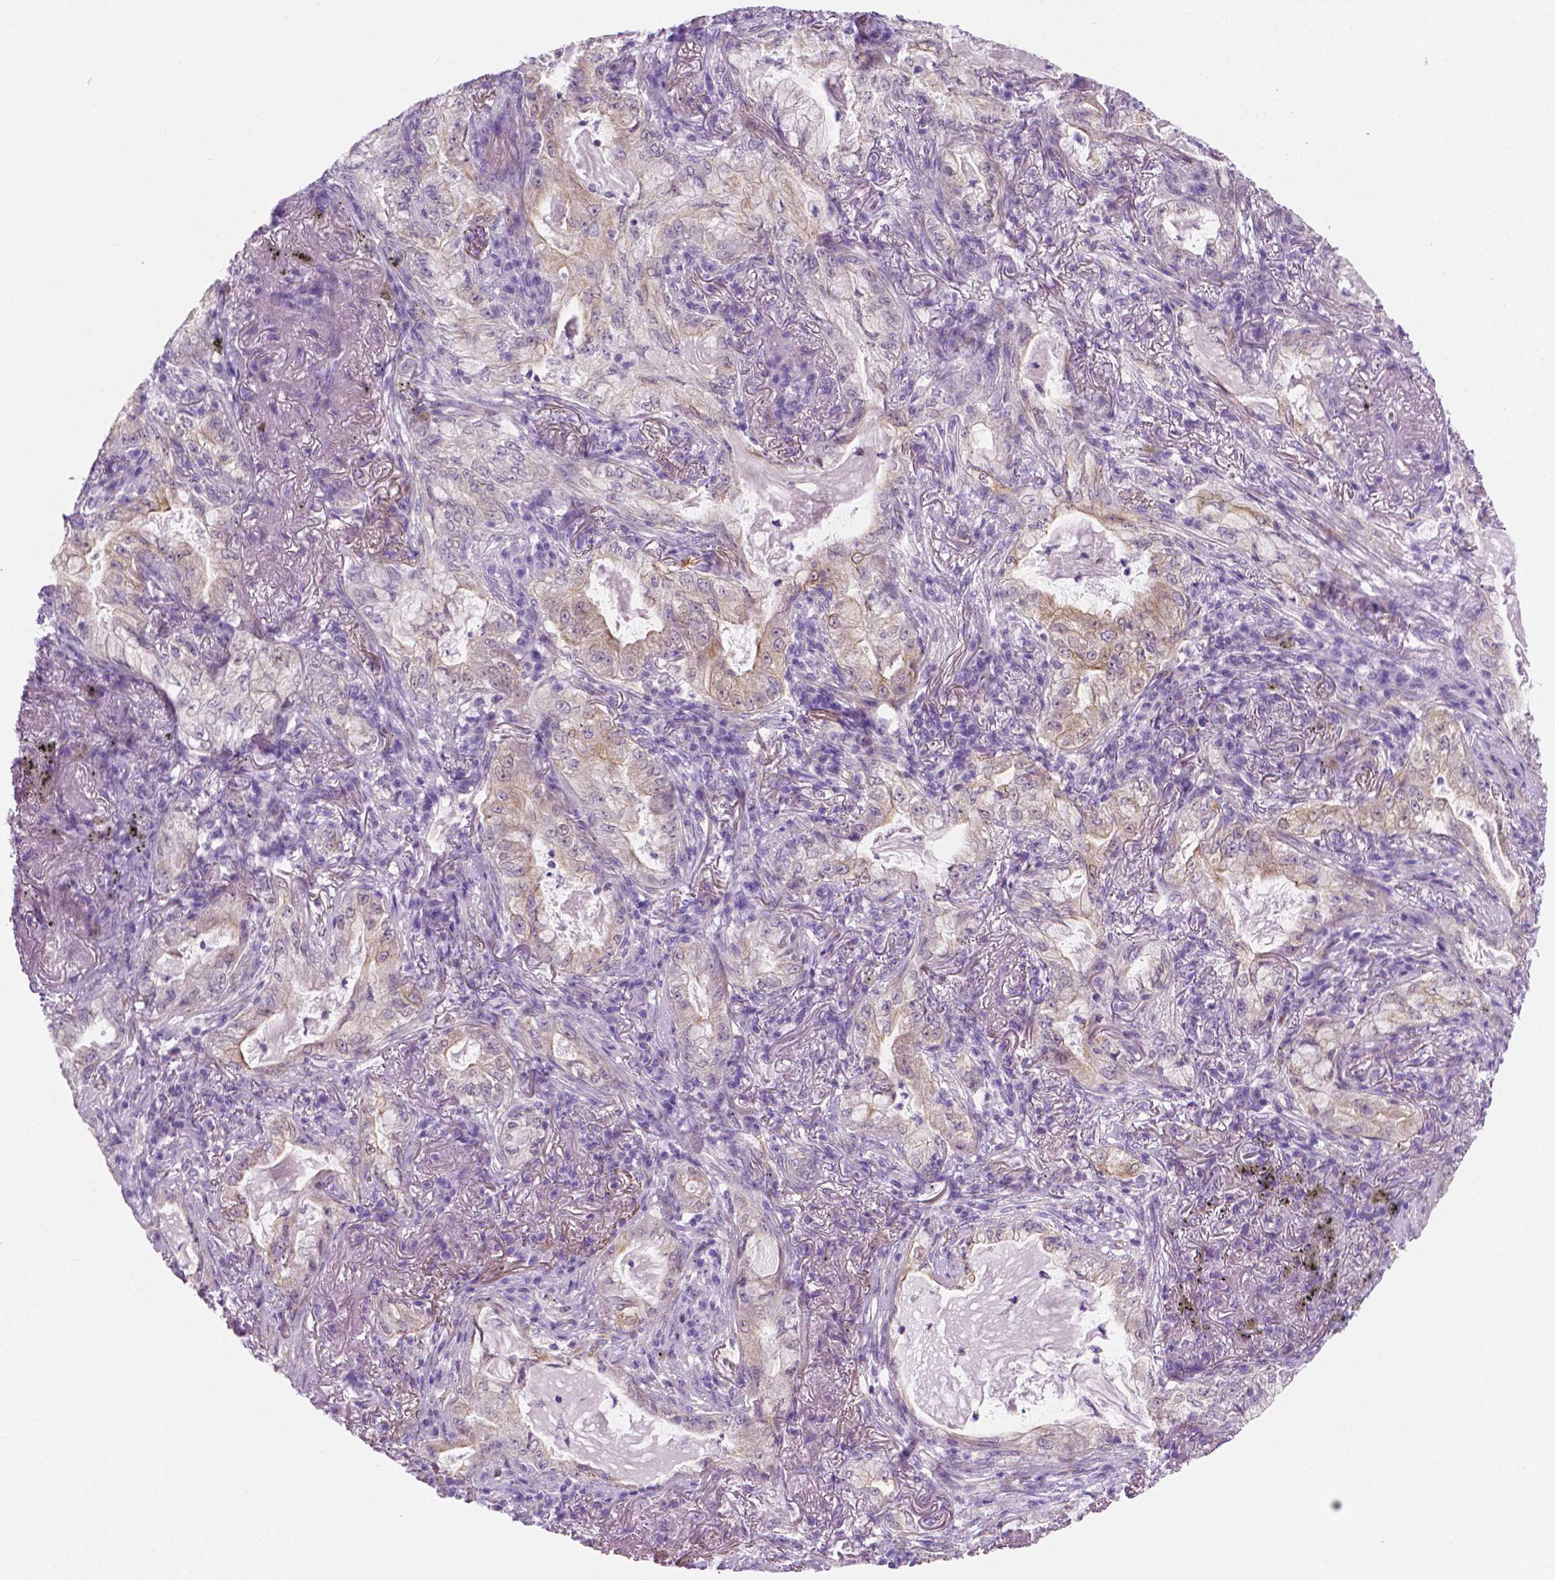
{"staining": {"intensity": "negative", "quantity": "none", "location": "none"}, "tissue": "lung cancer", "cell_type": "Tumor cells", "image_type": "cancer", "snomed": [{"axis": "morphology", "description": "Adenocarcinoma, NOS"}, {"axis": "topography", "description": "Lung"}], "caption": "High magnification brightfield microscopy of adenocarcinoma (lung) stained with DAB (brown) and counterstained with hematoxylin (blue): tumor cells show no significant staining. Brightfield microscopy of immunohistochemistry stained with DAB (brown) and hematoxylin (blue), captured at high magnification.", "gene": "EPPK1", "patient": {"sex": "female", "age": 73}}